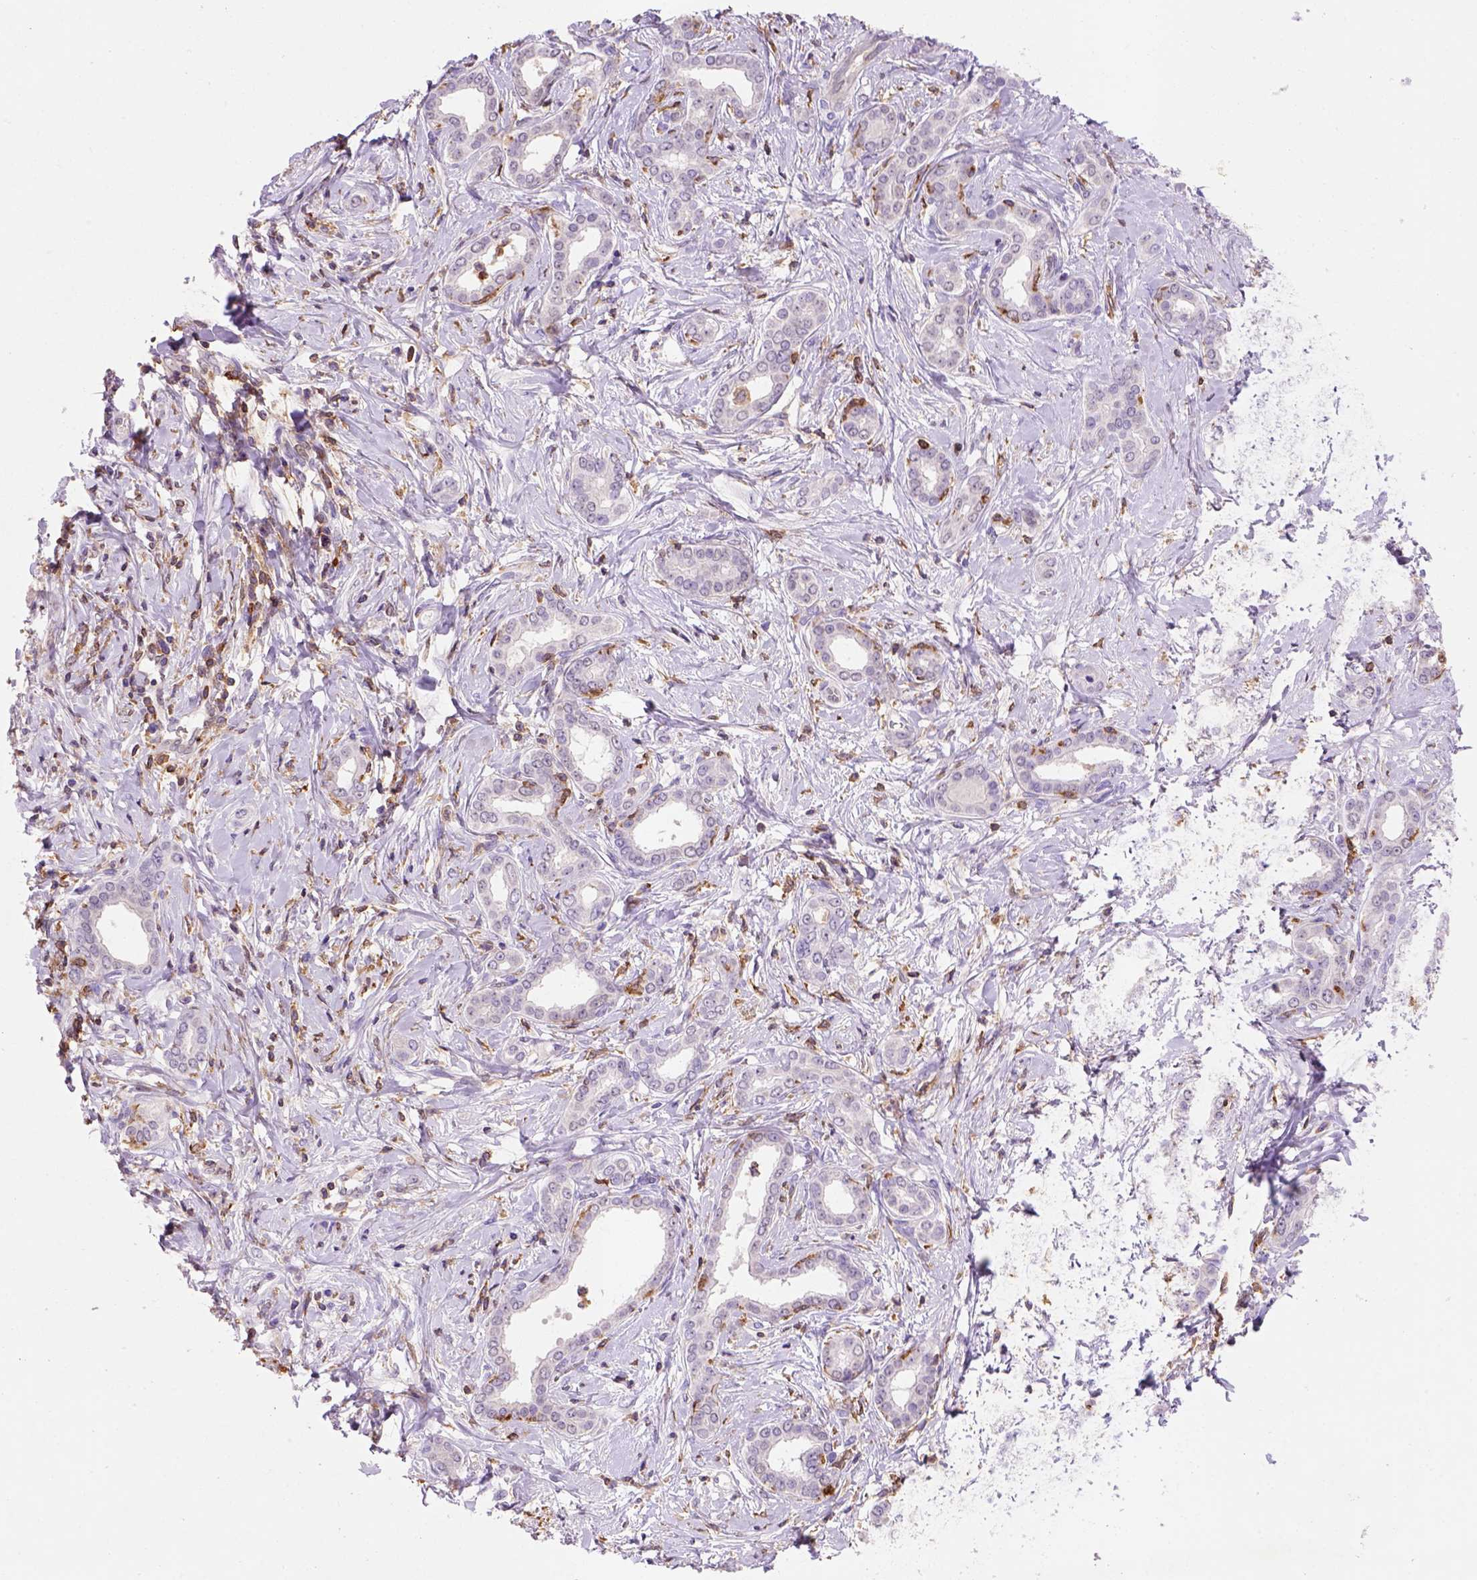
{"staining": {"intensity": "negative", "quantity": "none", "location": "none"}, "tissue": "liver cancer", "cell_type": "Tumor cells", "image_type": "cancer", "snomed": [{"axis": "morphology", "description": "Cholangiocarcinoma"}, {"axis": "topography", "description": "Liver"}], "caption": "DAB (3,3'-diaminobenzidine) immunohistochemical staining of human cholangiocarcinoma (liver) shows no significant expression in tumor cells.", "gene": "INPP5D", "patient": {"sex": "female", "age": 47}}